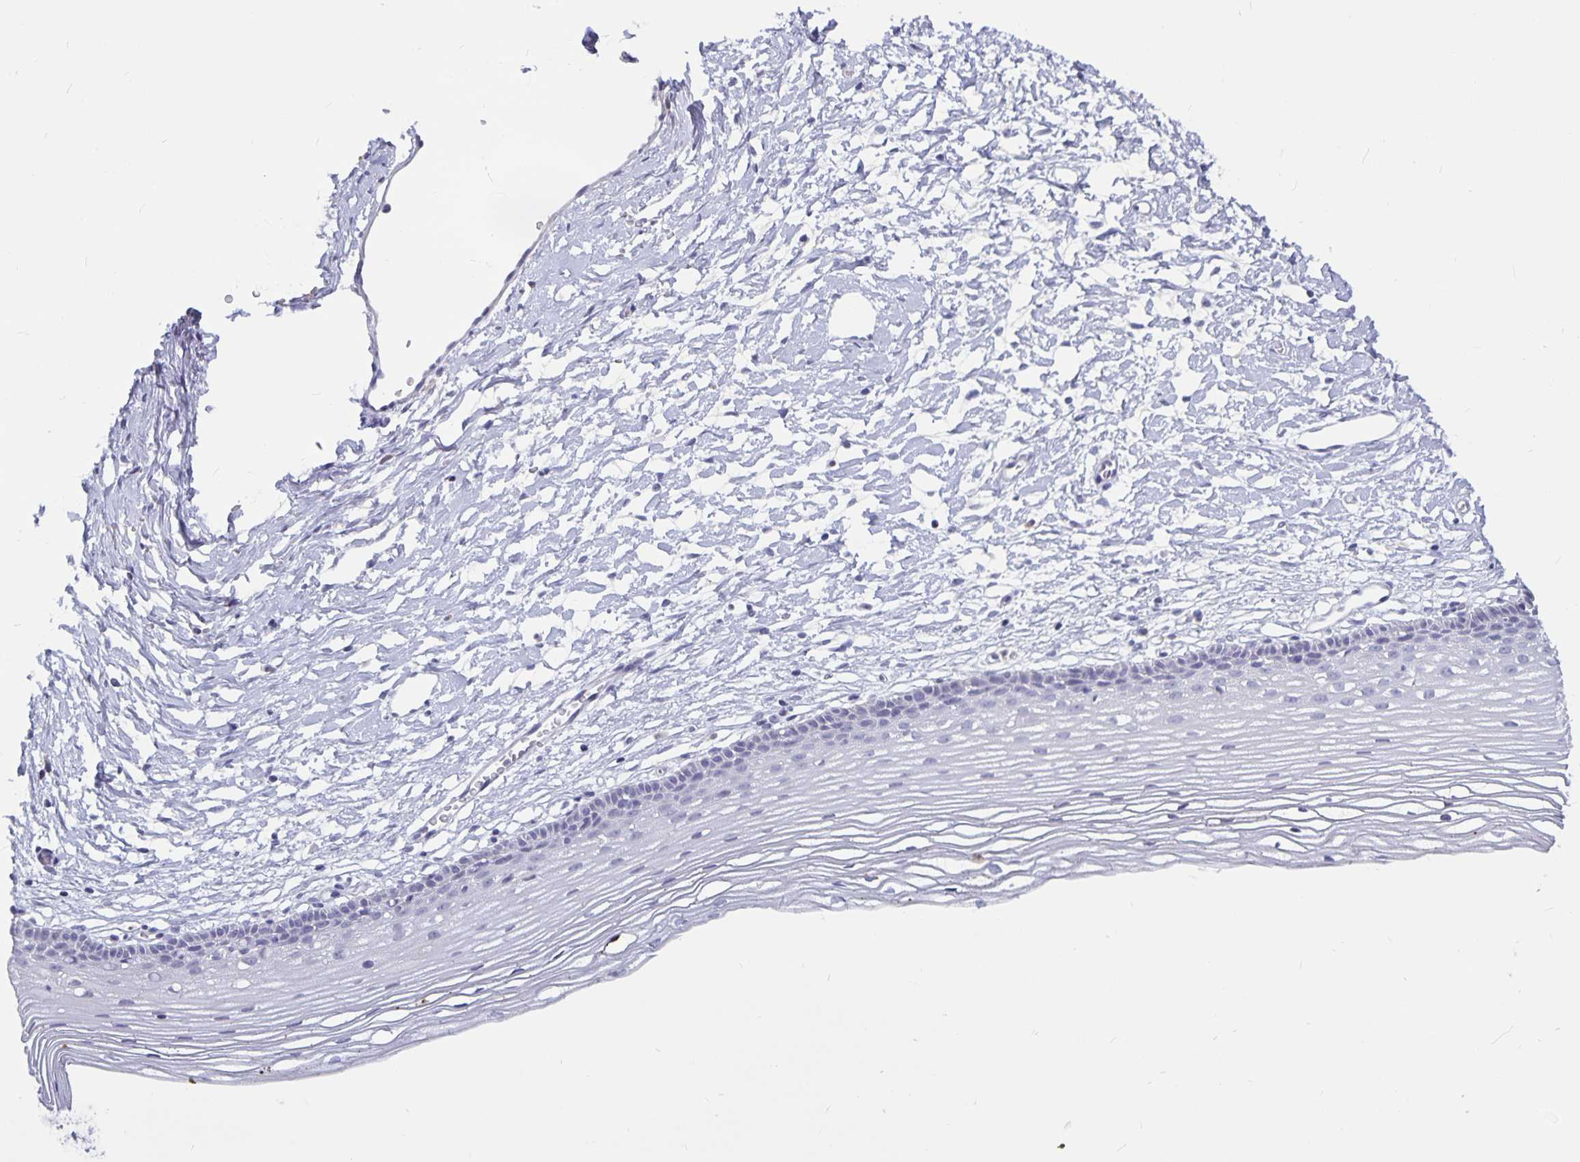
{"staining": {"intensity": "negative", "quantity": "none", "location": "none"}, "tissue": "cervix", "cell_type": "Glandular cells", "image_type": "normal", "snomed": [{"axis": "morphology", "description": "Normal tissue, NOS"}, {"axis": "topography", "description": "Cervix"}], "caption": "Protein analysis of normal cervix shows no significant staining in glandular cells. (Stains: DAB (3,3'-diaminobenzidine) immunohistochemistry with hematoxylin counter stain, Microscopy: brightfield microscopy at high magnification).", "gene": "OLIG2", "patient": {"sex": "female", "age": 40}}